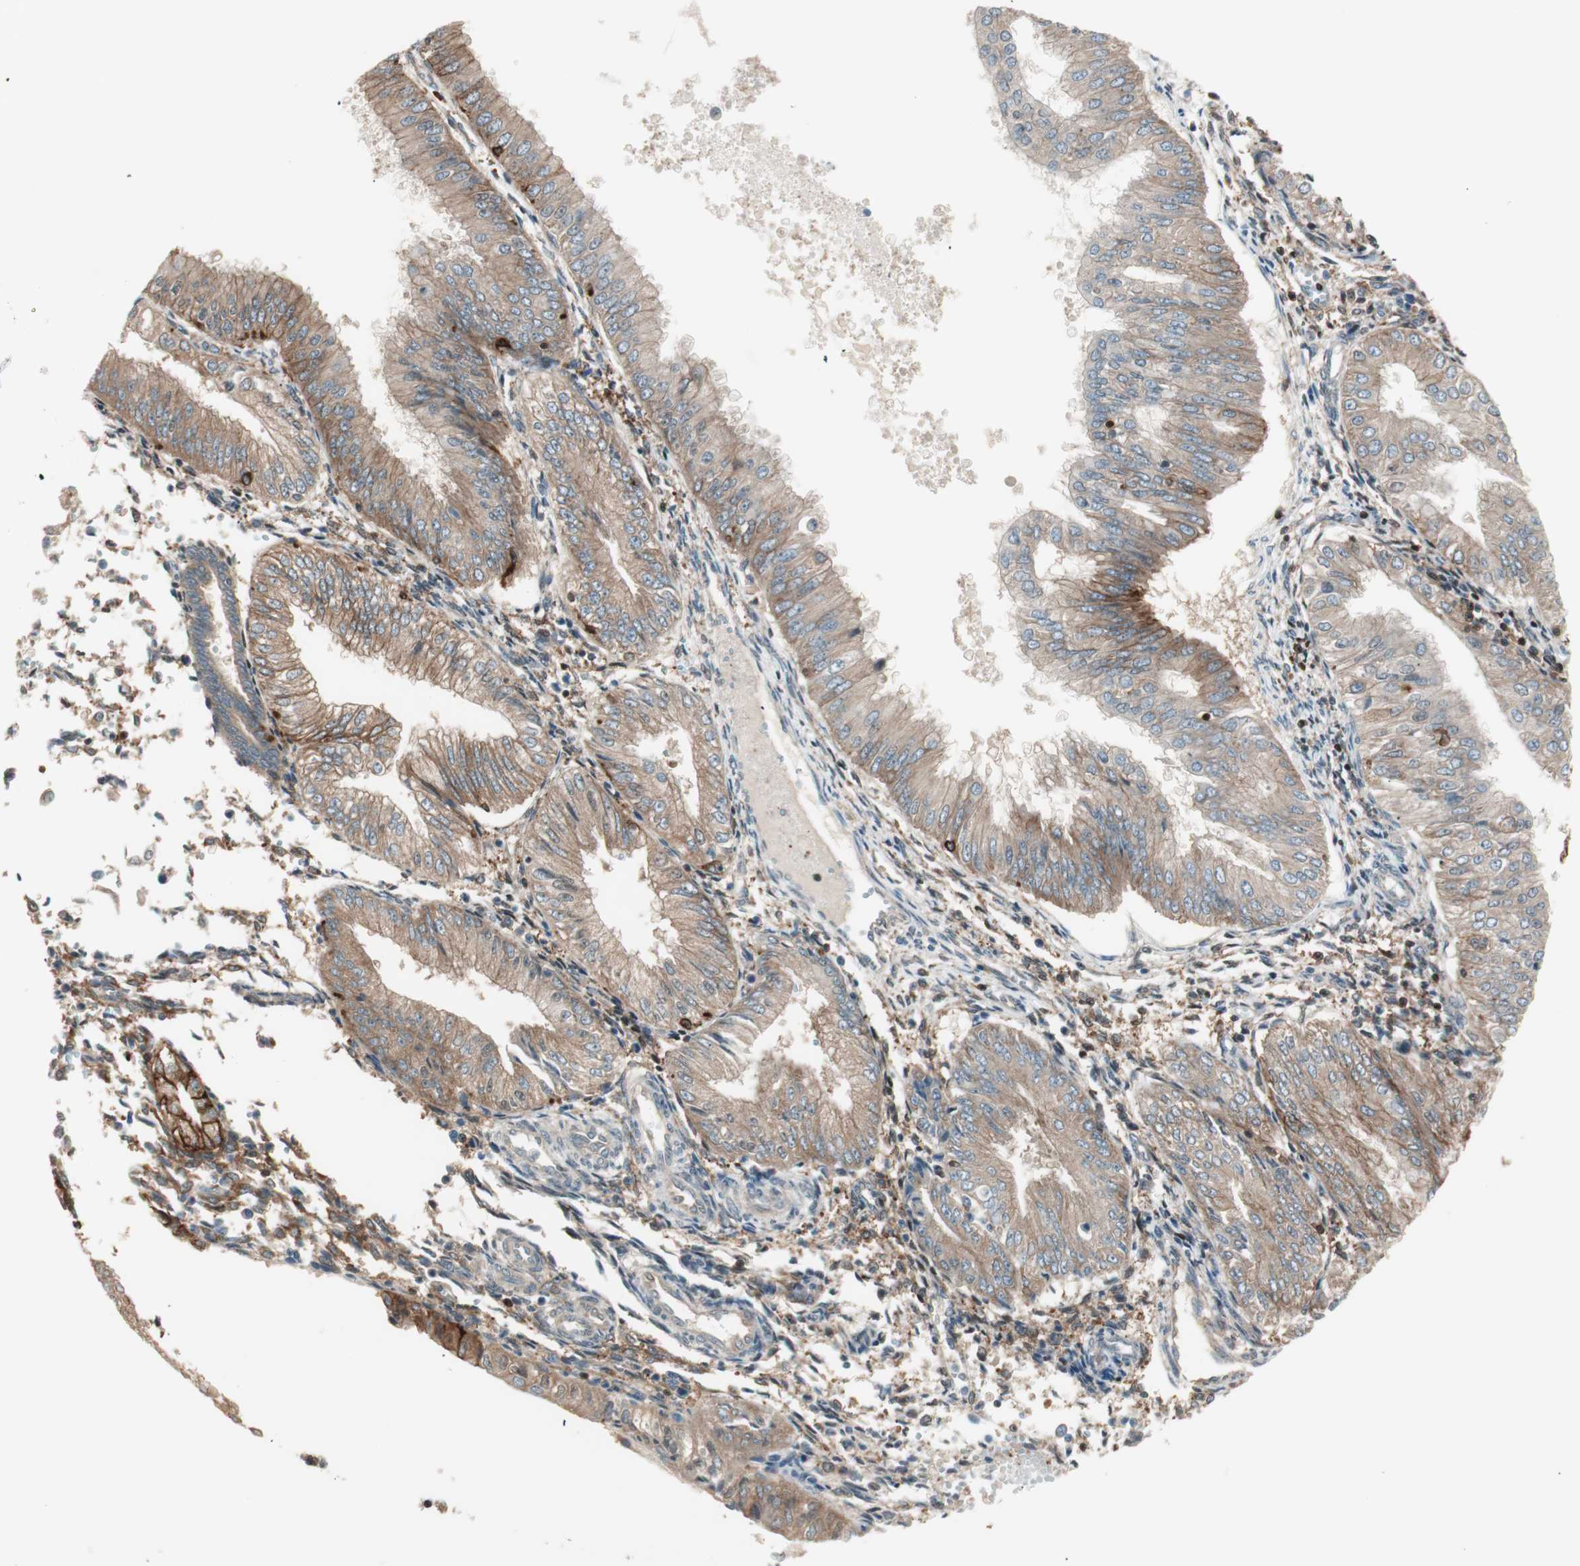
{"staining": {"intensity": "moderate", "quantity": ">75%", "location": "cytoplasmic/membranous"}, "tissue": "endometrial cancer", "cell_type": "Tumor cells", "image_type": "cancer", "snomed": [{"axis": "morphology", "description": "Adenocarcinoma, NOS"}, {"axis": "topography", "description": "Endometrium"}], "caption": "Human endometrial cancer (adenocarcinoma) stained with a protein marker reveals moderate staining in tumor cells.", "gene": "BIN1", "patient": {"sex": "female", "age": 53}}